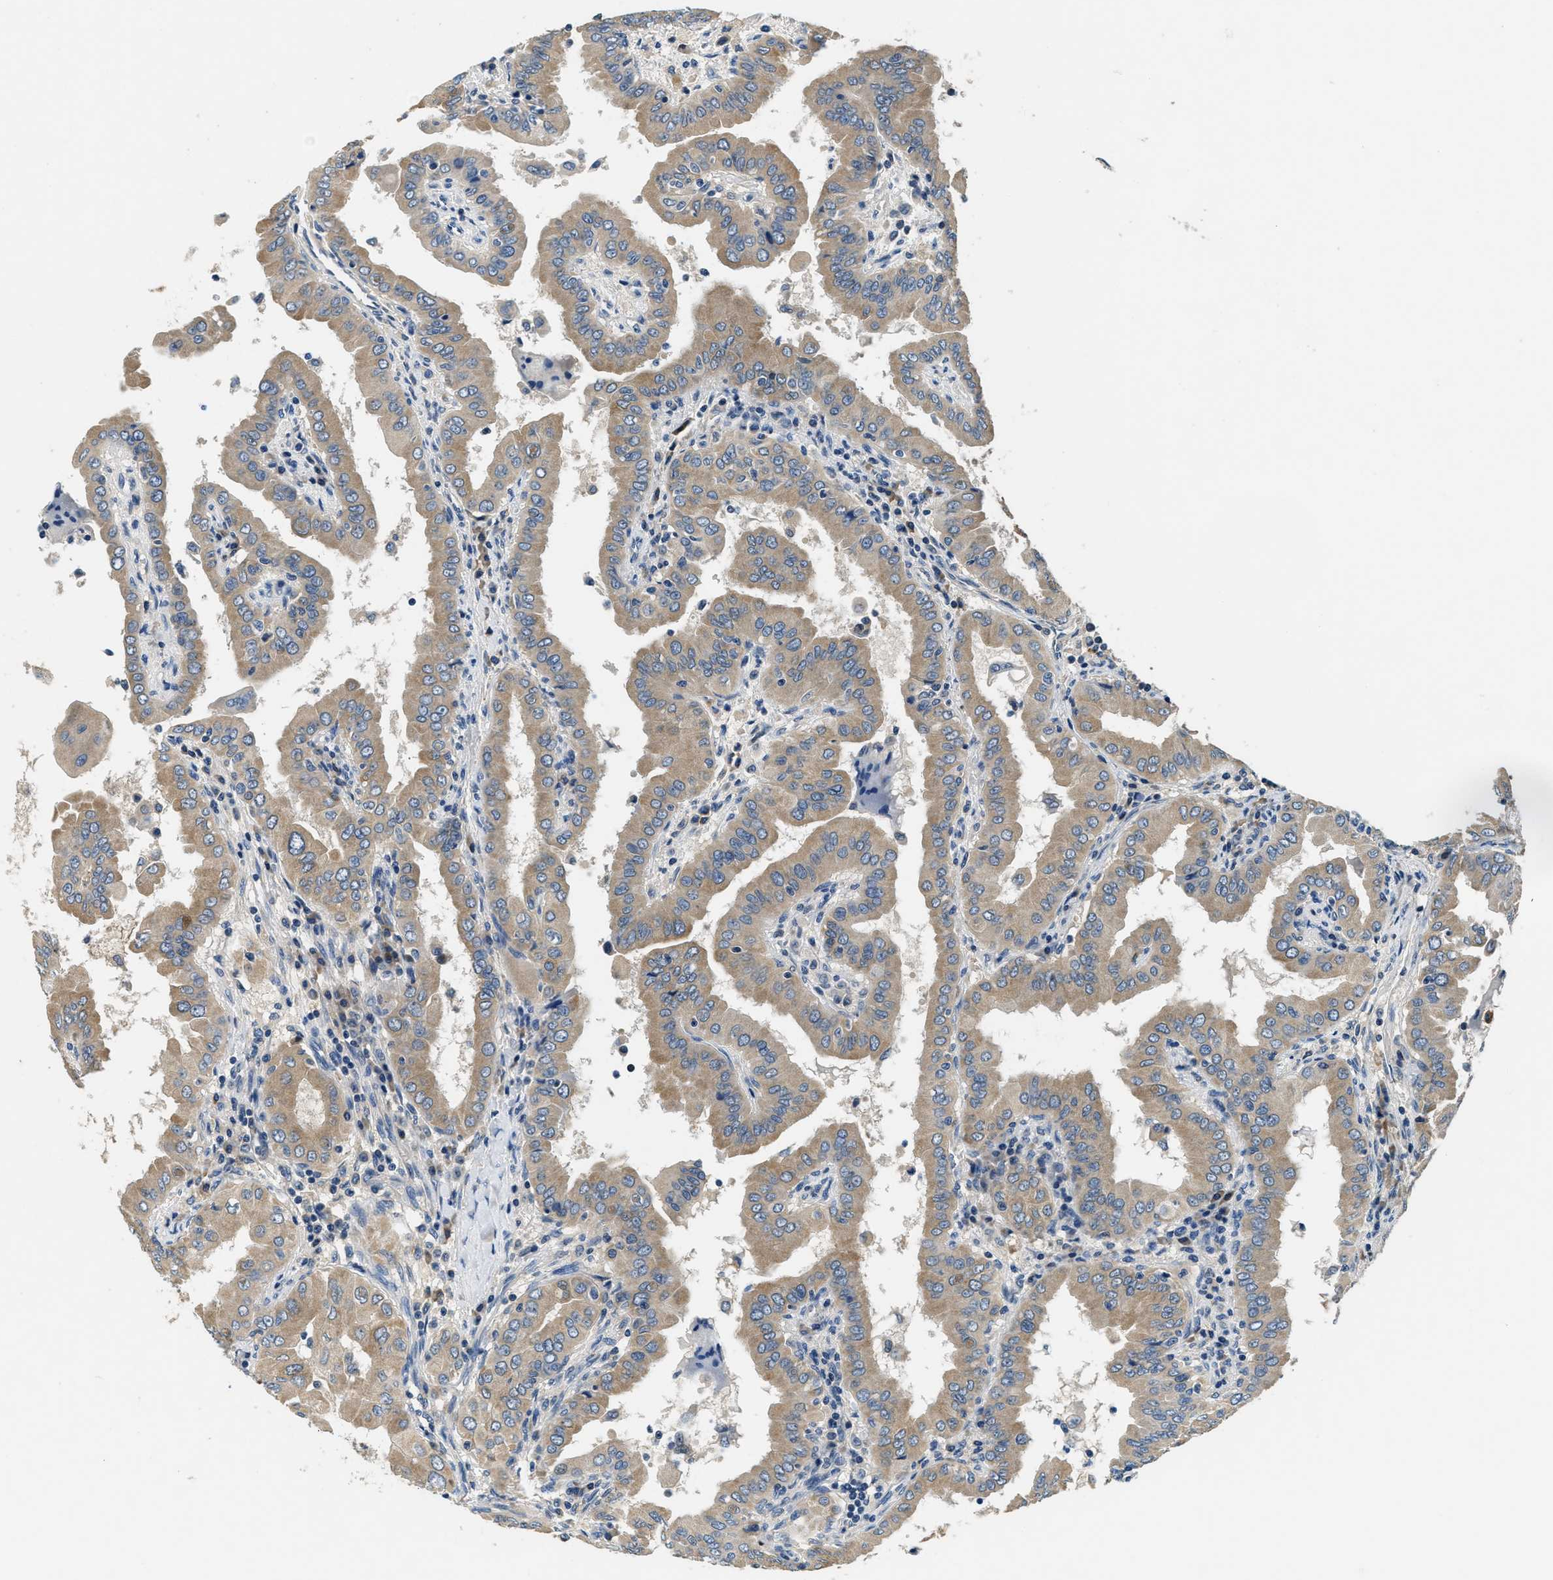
{"staining": {"intensity": "weak", "quantity": "25%-75%", "location": "cytoplasmic/membranous"}, "tissue": "thyroid cancer", "cell_type": "Tumor cells", "image_type": "cancer", "snomed": [{"axis": "morphology", "description": "Papillary adenocarcinoma, NOS"}, {"axis": "topography", "description": "Thyroid gland"}], "caption": "The histopathology image demonstrates a brown stain indicating the presence of a protein in the cytoplasmic/membranous of tumor cells in thyroid cancer.", "gene": "ALDH3A2", "patient": {"sex": "male", "age": 33}}